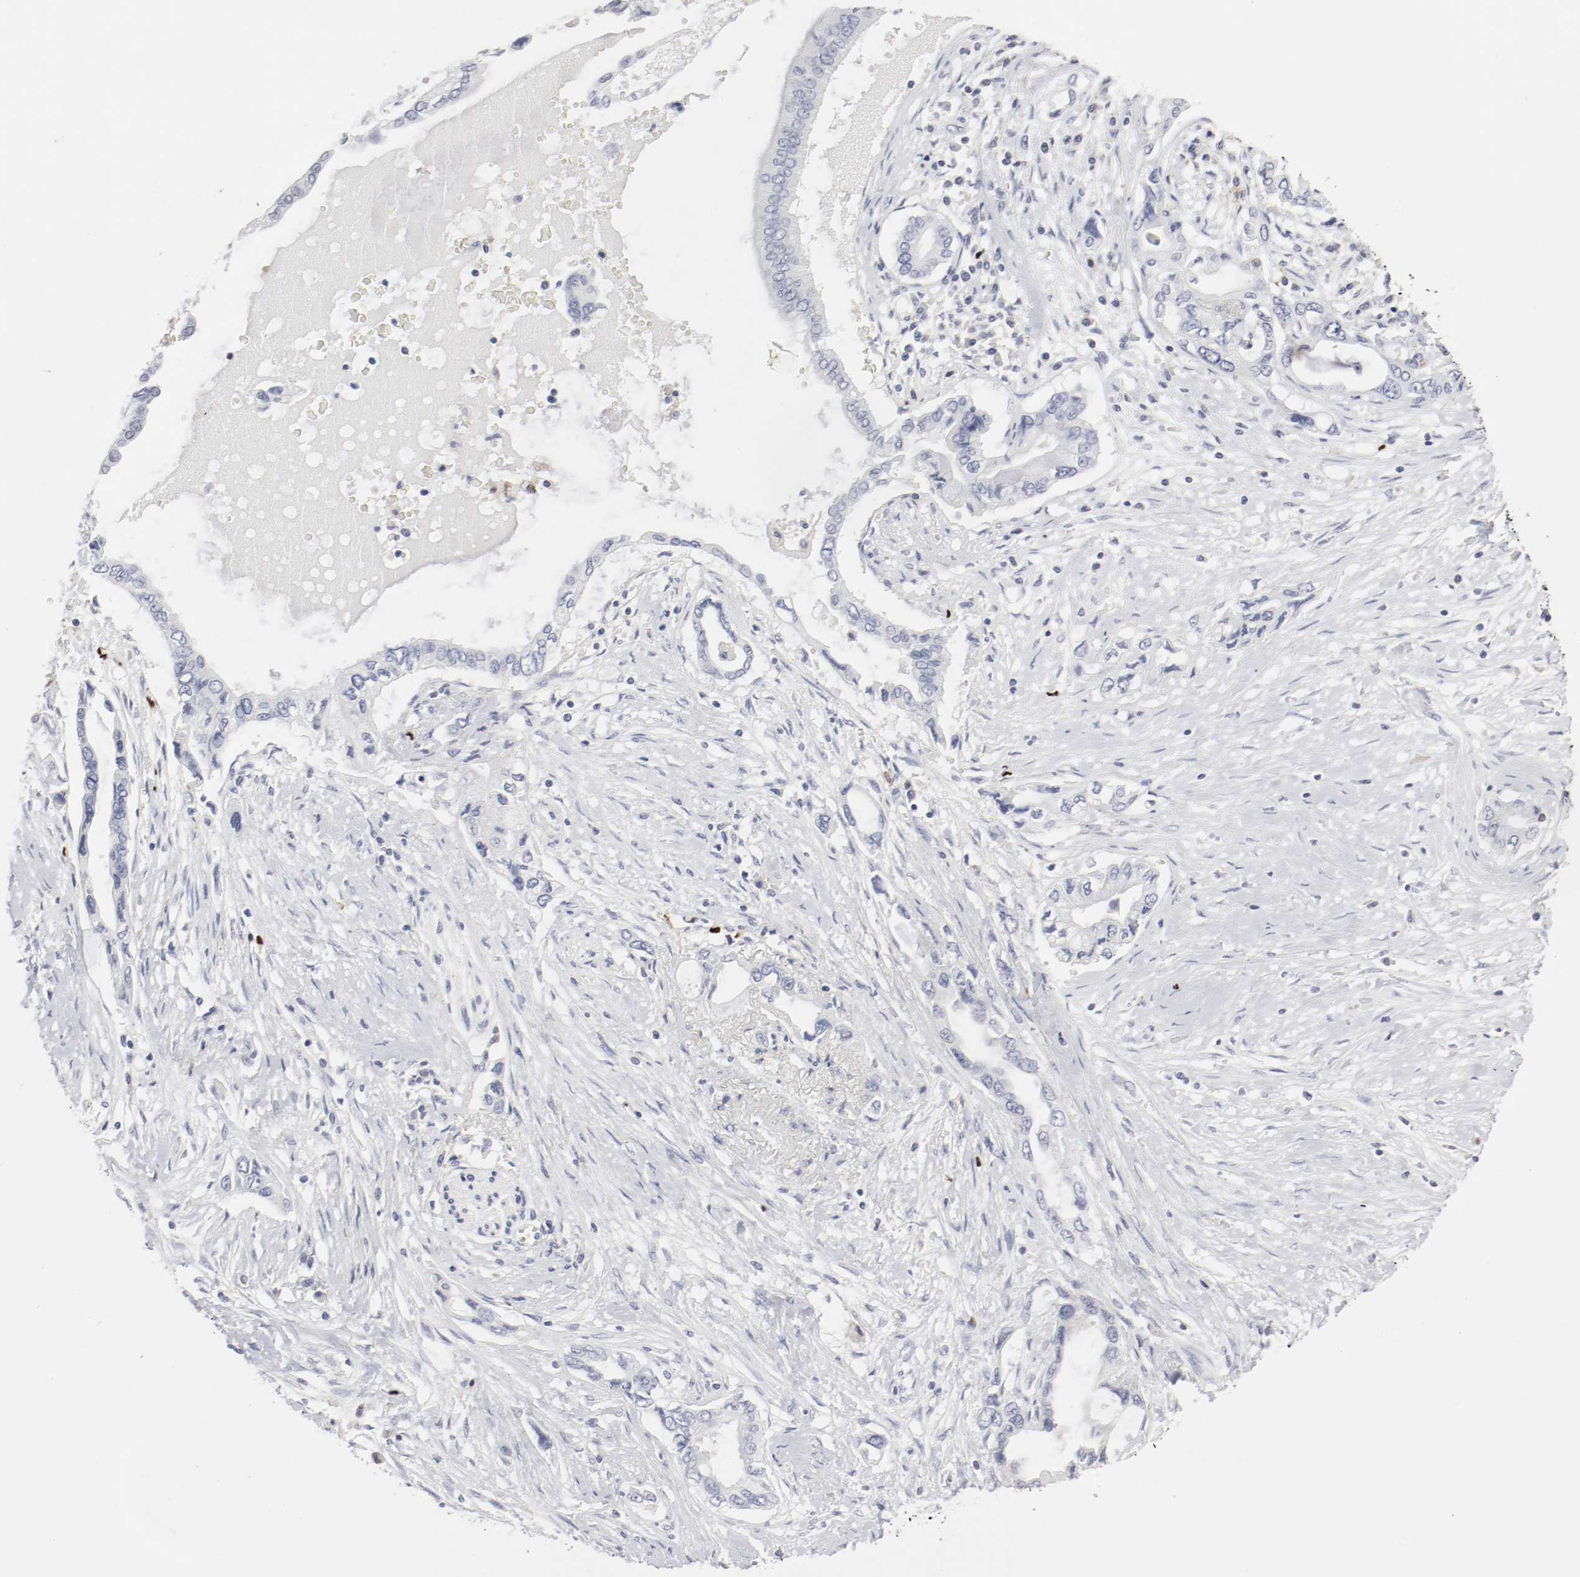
{"staining": {"intensity": "negative", "quantity": "none", "location": "none"}, "tissue": "pancreatic cancer", "cell_type": "Tumor cells", "image_type": "cancer", "snomed": [{"axis": "morphology", "description": "Adenocarcinoma, NOS"}, {"axis": "topography", "description": "Pancreas"}], "caption": "The immunohistochemistry image has no significant staining in tumor cells of pancreatic cancer tissue. (DAB immunohistochemistry (IHC), high magnification).", "gene": "ITGAX", "patient": {"sex": "female", "age": 57}}